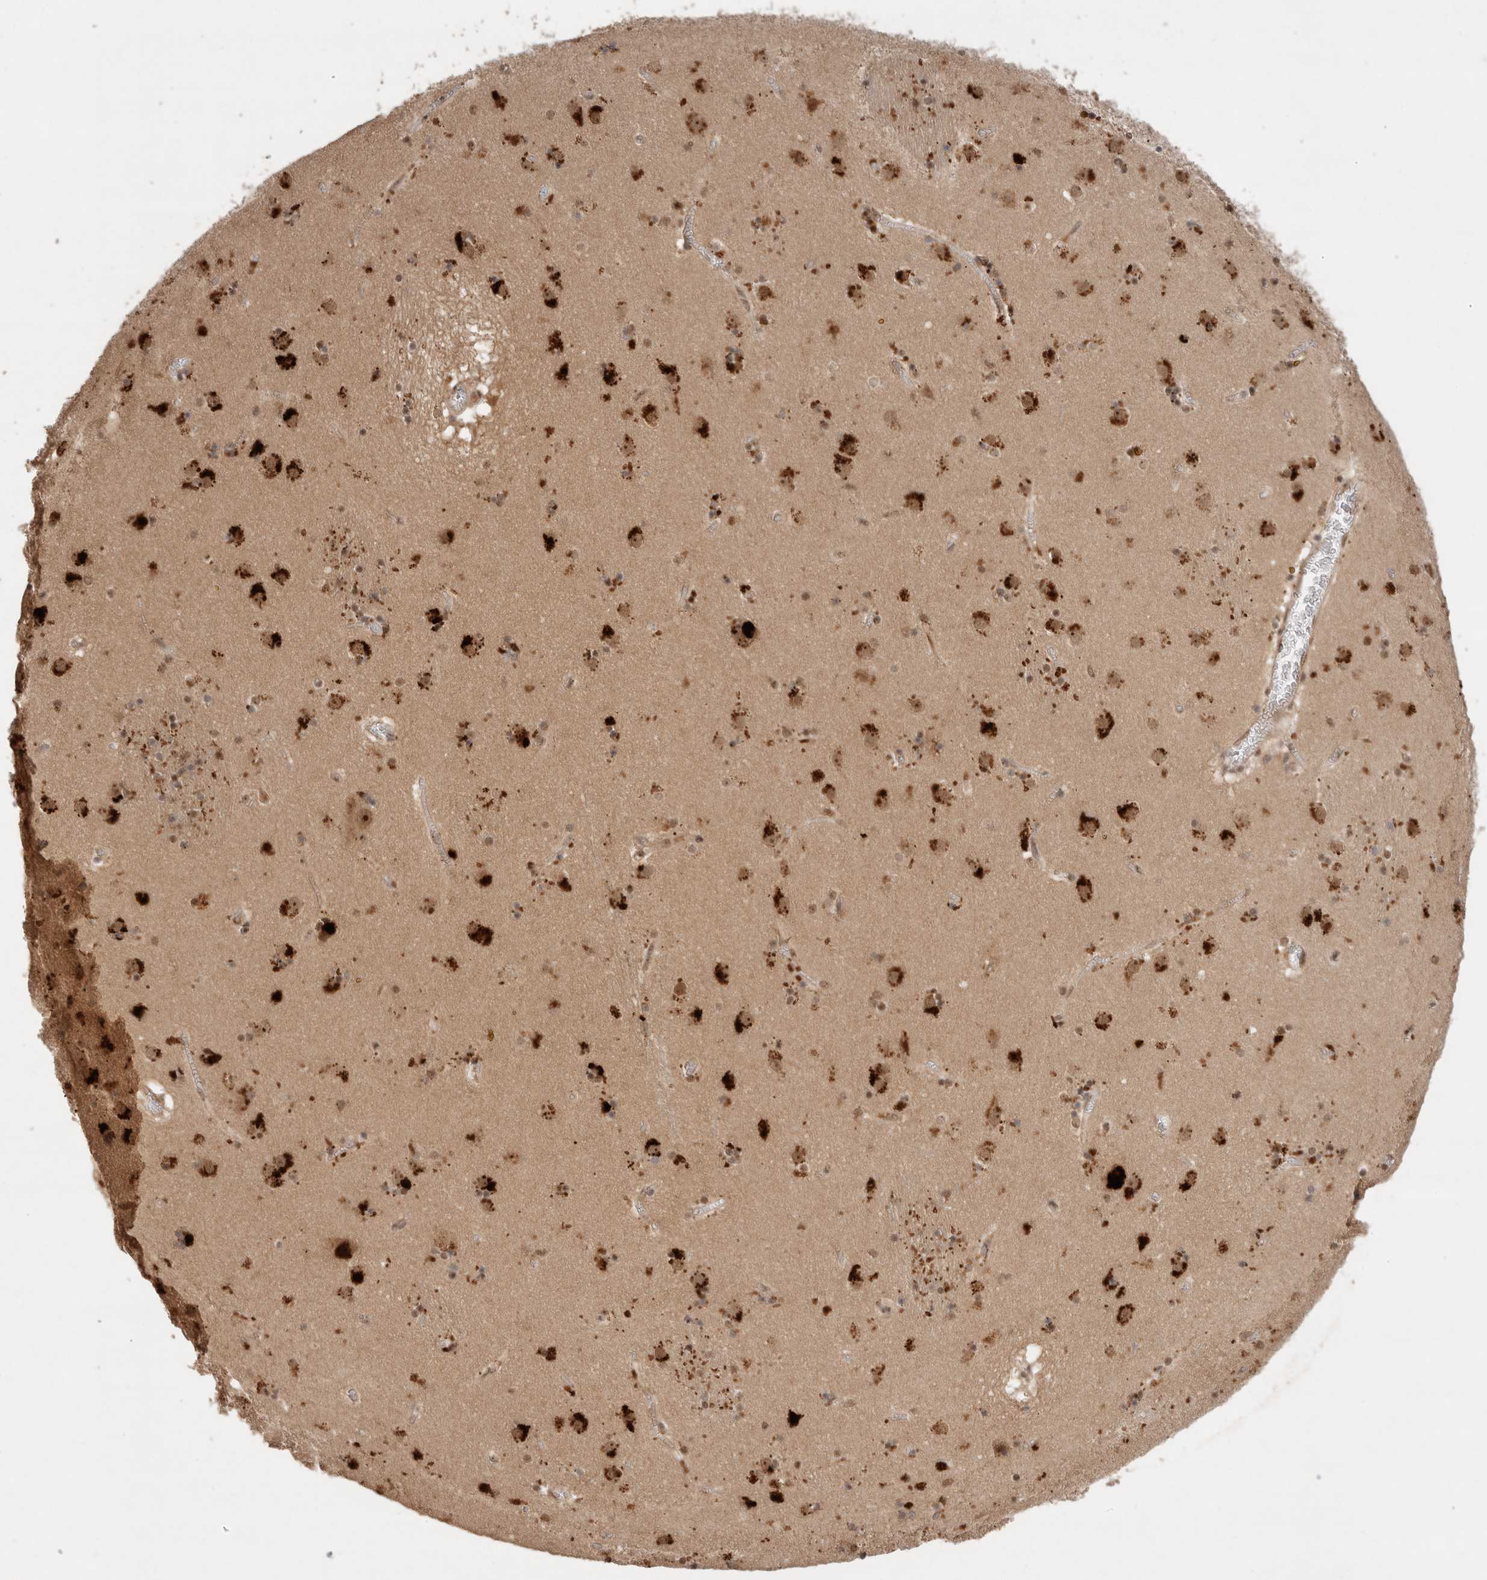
{"staining": {"intensity": "weak", "quantity": ">75%", "location": "nuclear"}, "tissue": "caudate", "cell_type": "Glial cells", "image_type": "normal", "snomed": [{"axis": "morphology", "description": "Normal tissue, NOS"}, {"axis": "topography", "description": "Lateral ventricle wall"}], "caption": "Caudate stained for a protein (brown) displays weak nuclear positive expression in about >75% of glial cells.", "gene": "MPHOSPH6", "patient": {"sex": "male", "age": 70}}